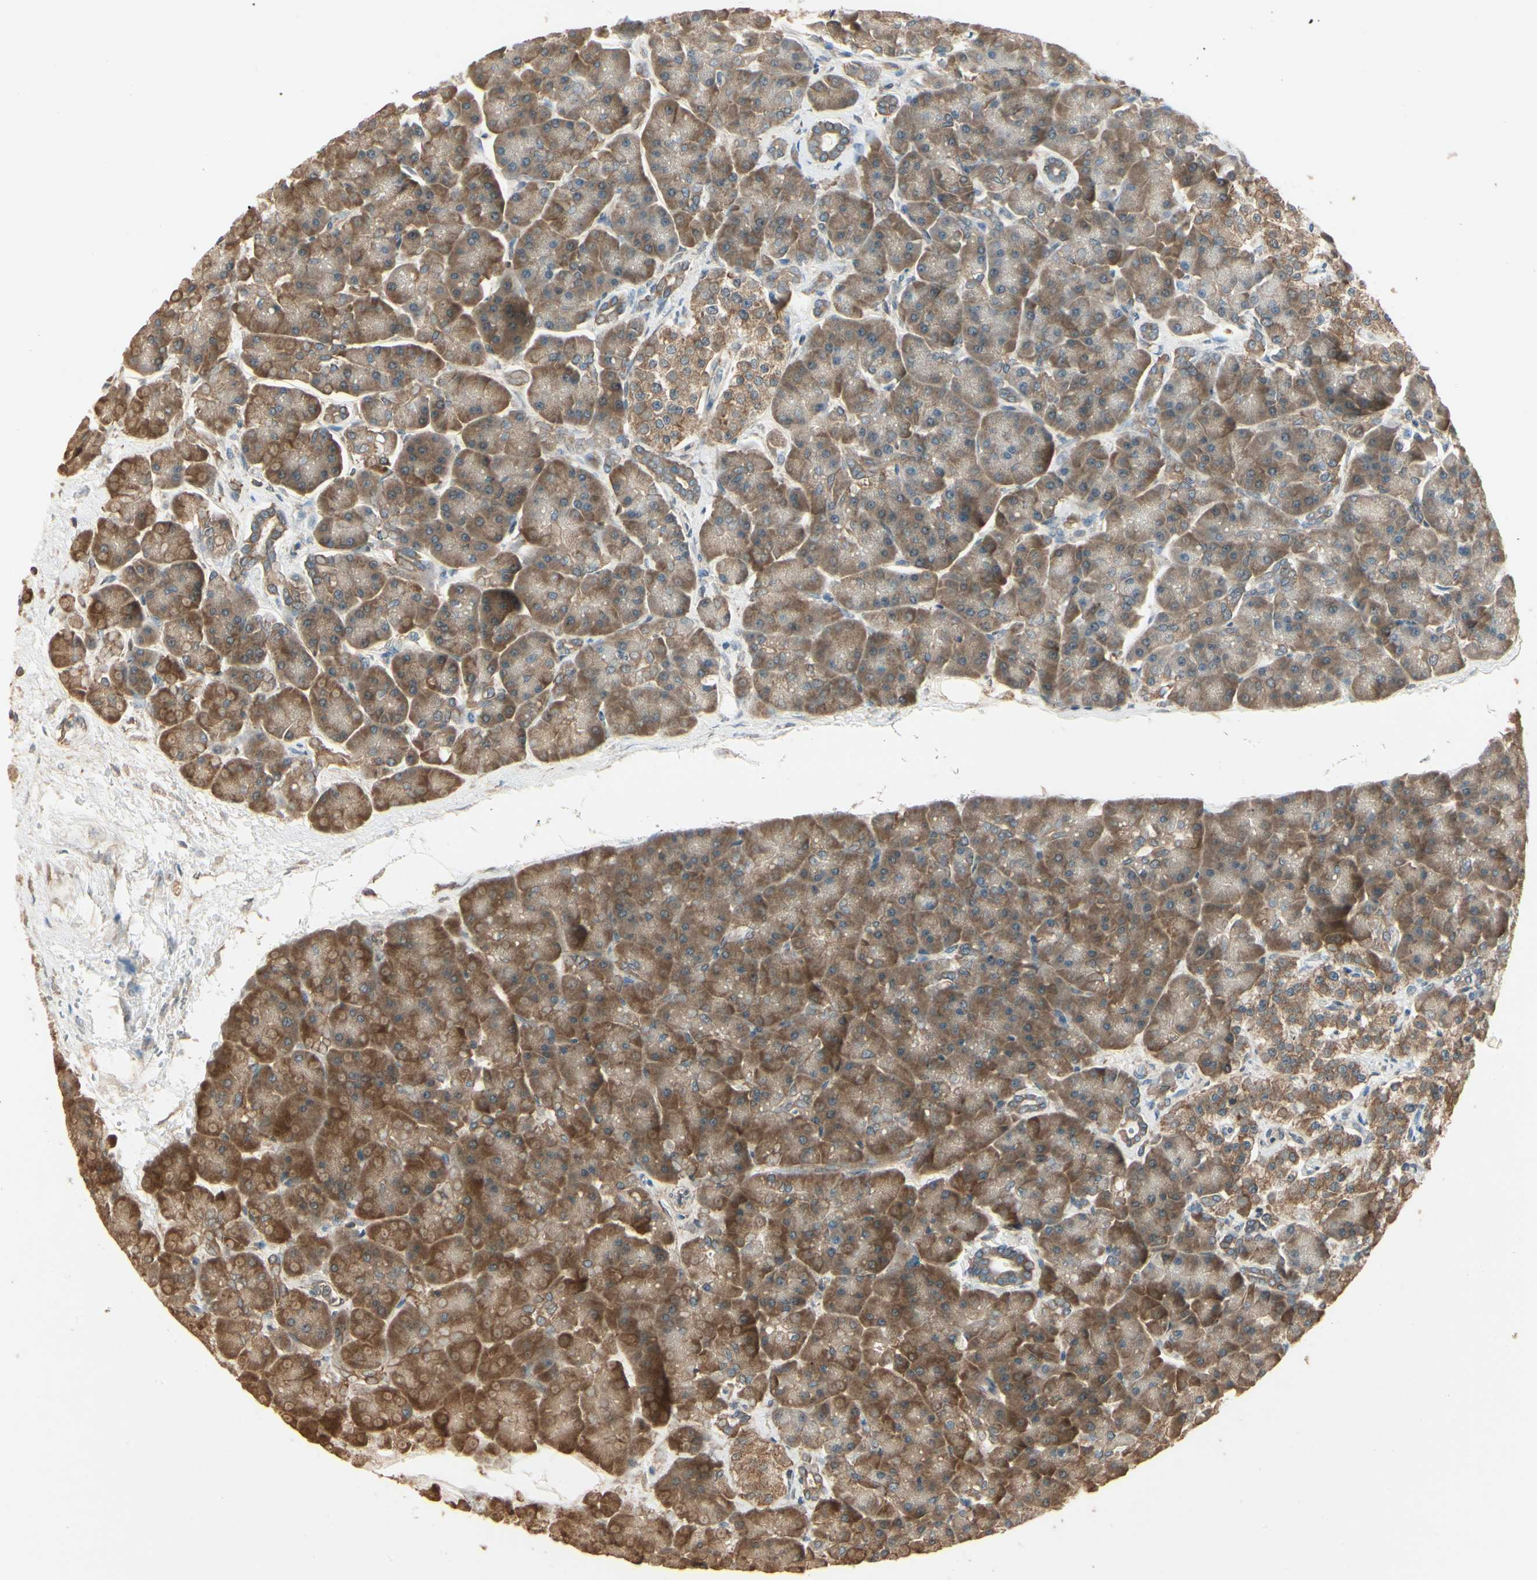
{"staining": {"intensity": "strong", "quantity": ">75%", "location": "cytoplasmic/membranous"}, "tissue": "pancreas", "cell_type": "Exocrine glandular cells", "image_type": "normal", "snomed": [{"axis": "morphology", "description": "Normal tissue, NOS"}, {"axis": "topography", "description": "Pancreas"}], "caption": "Approximately >75% of exocrine glandular cells in normal human pancreas display strong cytoplasmic/membranous protein staining as visualized by brown immunohistochemical staining.", "gene": "CCT7", "patient": {"sex": "female", "age": 70}}